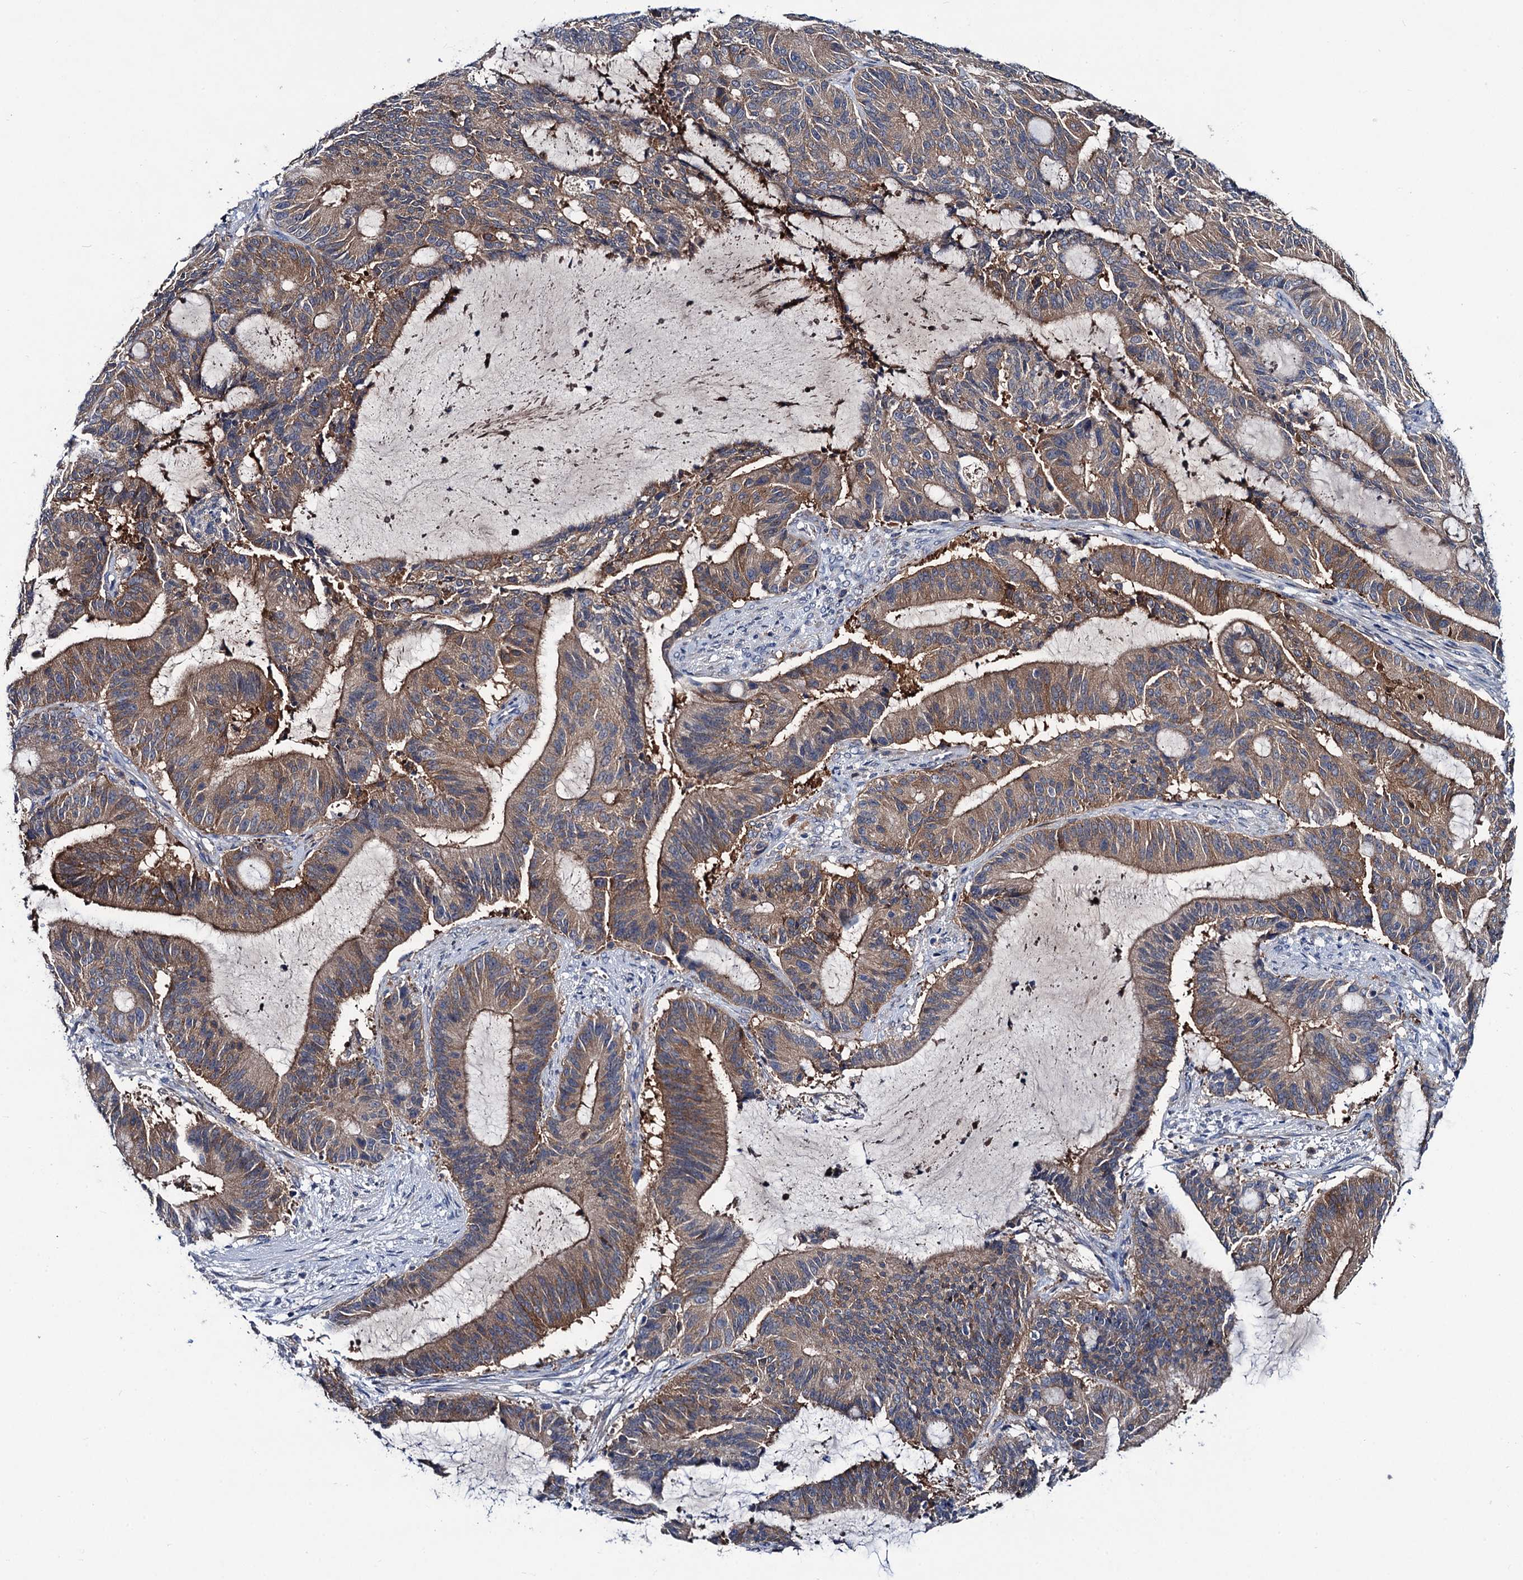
{"staining": {"intensity": "moderate", "quantity": ">75%", "location": "cytoplasmic/membranous"}, "tissue": "liver cancer", "cell_type": "Tumor cells", "image_type": "cancer", "snomed": [{"axis": "morphology", "description": "Normal tissue, NOS"}, {"axis": "morphology", "description": "Cholangiocarcinoma"}, {"axis": "topography", "description": "Liver"}, {"axis": "topography", "description": "Peripheral nerve tissue"}], "caption": "This is an image of immunohistochemistry staining of liver cancer, which shows moderate expression in the cytoplasmic/membranous of tumor cells.", "gene": "RTKN2", "patient": {"sex": "female", "age": 73}}